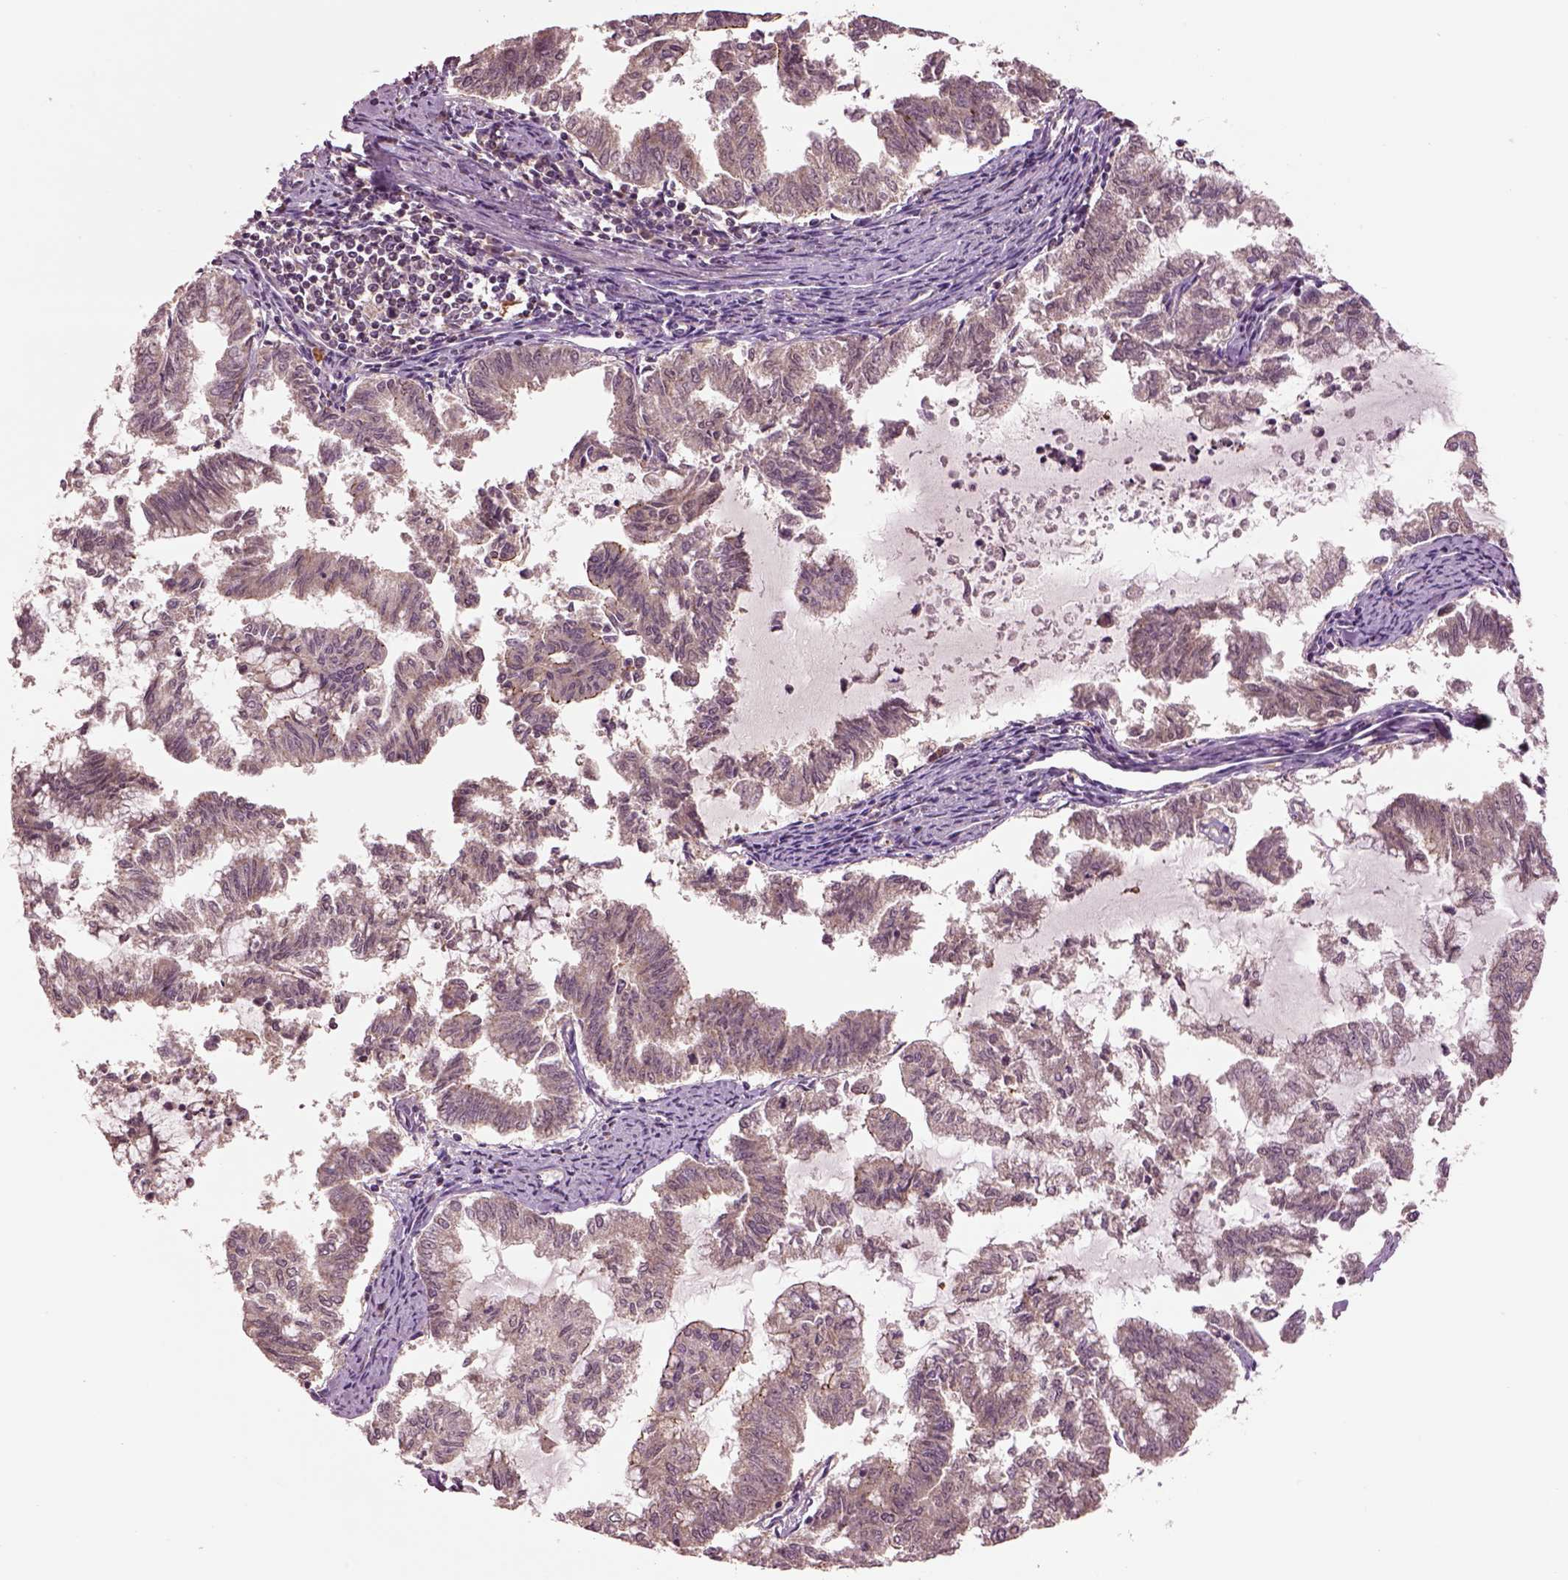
{"staining": {"intensity": "negative", "quantity": "none", "location": "none"}, "tissue": "endometrial cancer", "cell_type": "Tumor cells", "image_type": "cancer", "snomed": [{"axis": "morphology", "description": "Adenocarcinoma, NOS"}, {"axis": "topography", "description": "Endometrium"}], "caption": "An image of human endometrial cancer is negative for staining in tumor cells. (DAB immunohistochemistry (IHC), high magnification).", "gene": "MTHFS", "patient": {"sex": "female", "age": 79}}